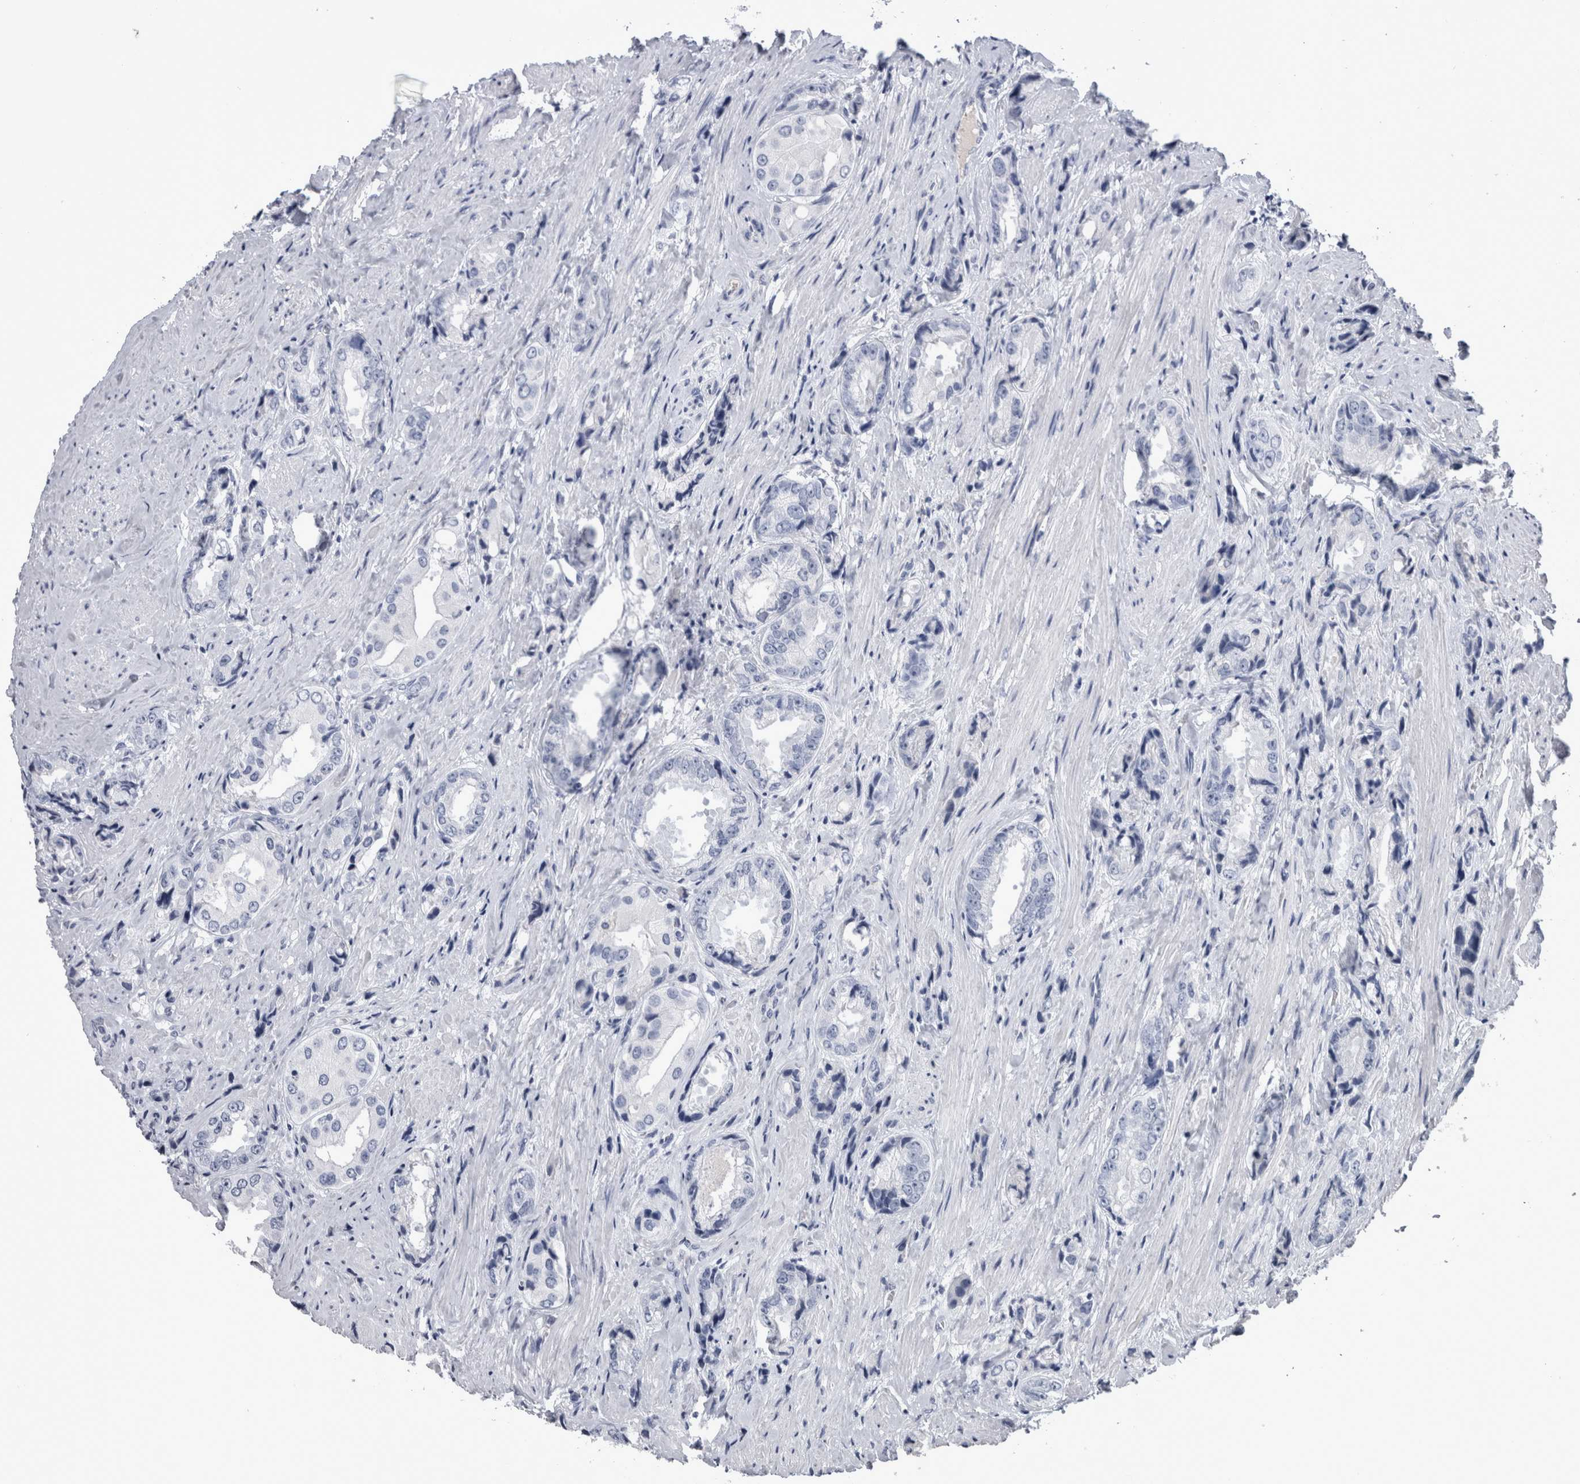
{"staining": {"intensity": "negative", "quantity": "none", "location": "none"}, "tissue": "prostate cancer", "cell_type": "Tumor cells", "image_type": "cancer", "snomed": [{"axis": "morphology", "description": "Adenocarcinoma, High grade"}, {"axis": "topography", "description": "Prostate"}], "caption": "There is no significant staining in tumor cells of high-grade adenocarcinoma (prostate).", "gene": "PAX5", "patient": {"sex": "male", "age": 61}}